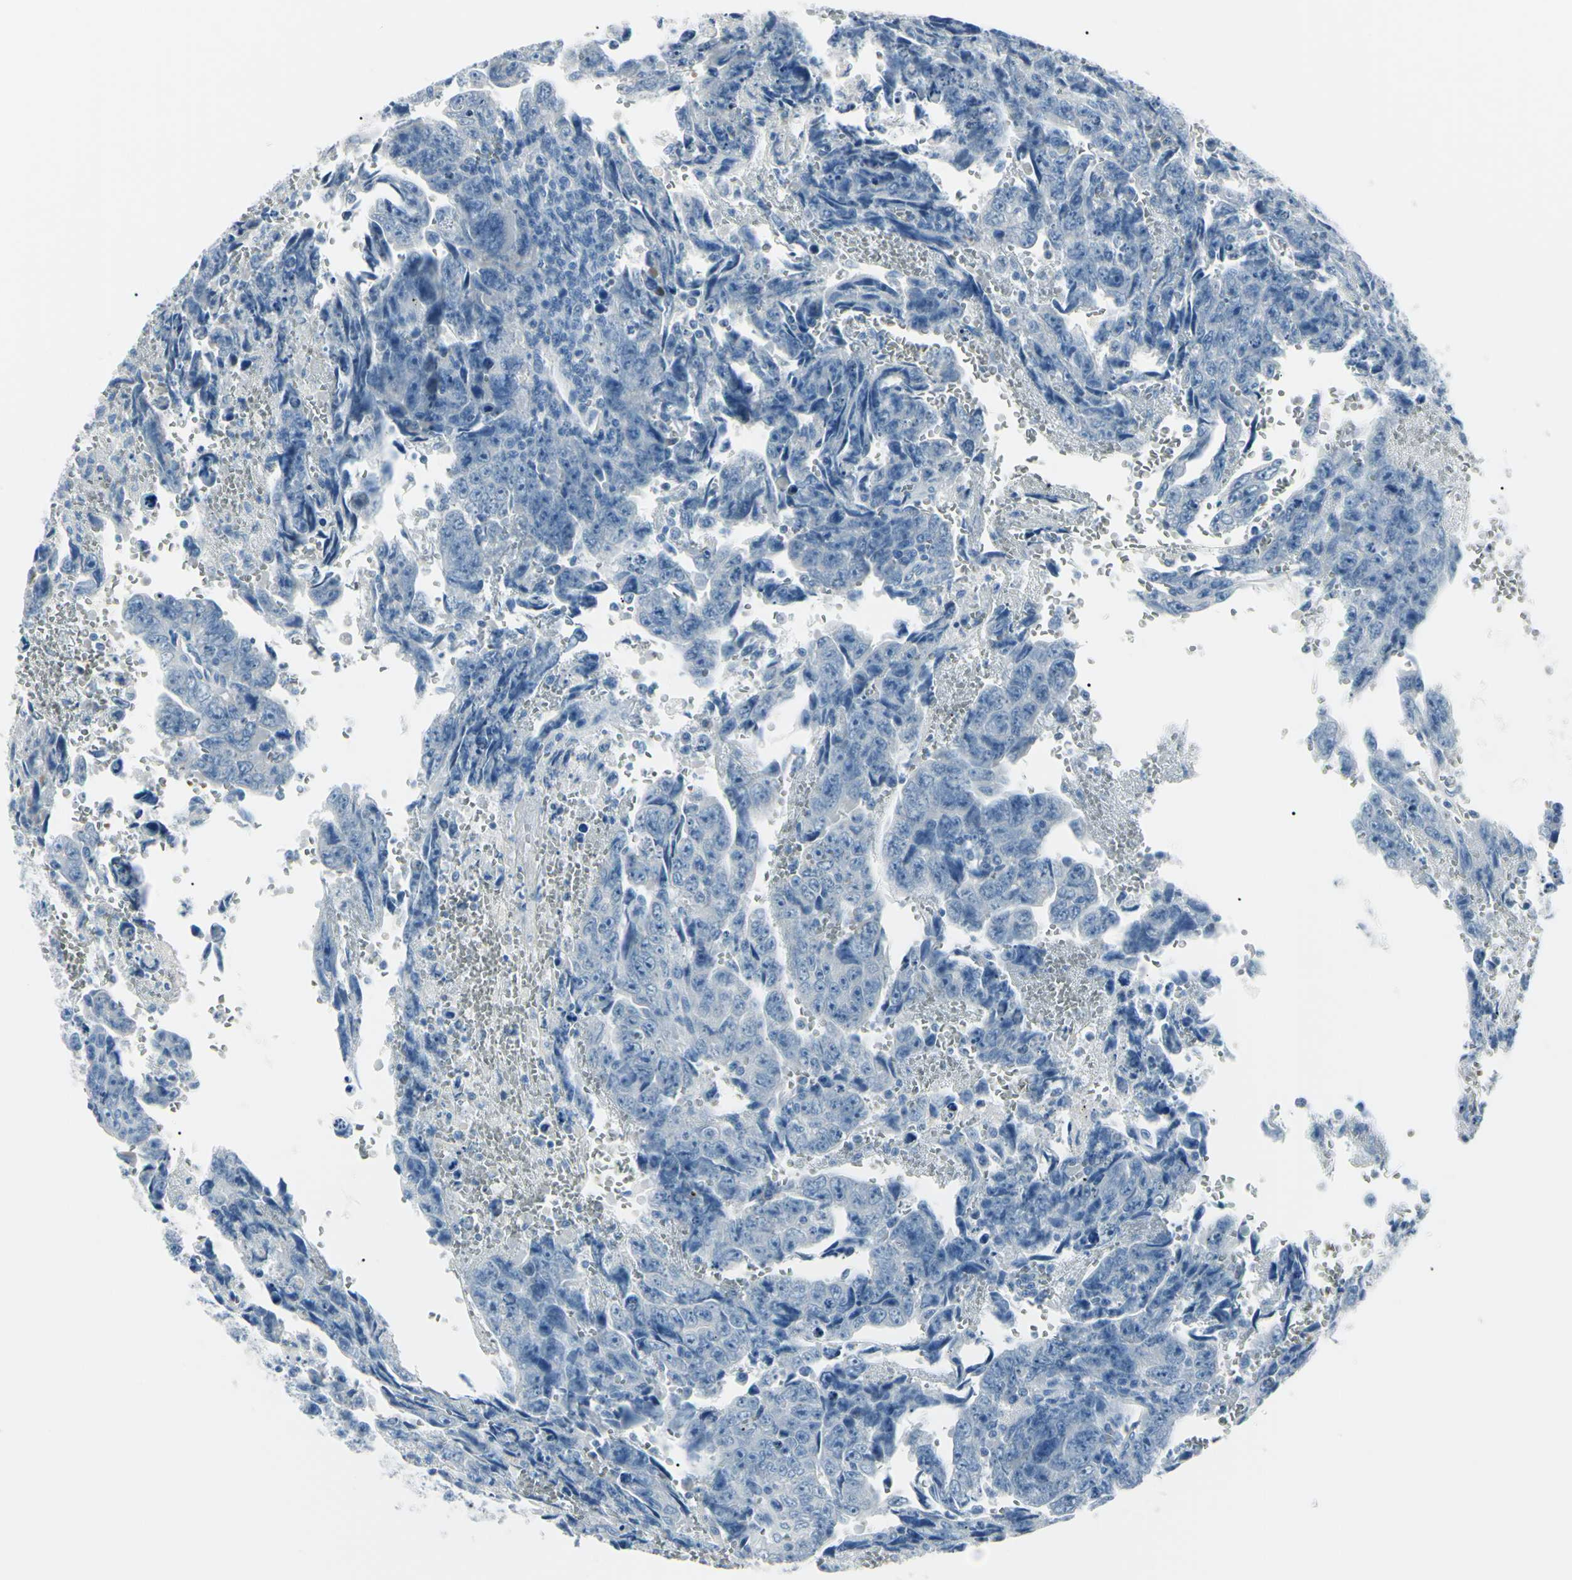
{"staining": {"intensity": "negative", "quantity": "none", "location": "none"}, "tissue": "testis cancer", "cell_type": "Tumor cells", "image_type": "cancer", "snomed": [{"axis": "morphology", "description": "Carcinoma, Embryonal, NOS"}, {"axis": "topography", "description": "Testis"}], "caption": "A photomicrograph of human testis embryonal carcinoma is negative for staining in tumor cells.", "gene": "CA2", "patient": {"sex": "male", "age": 28}}